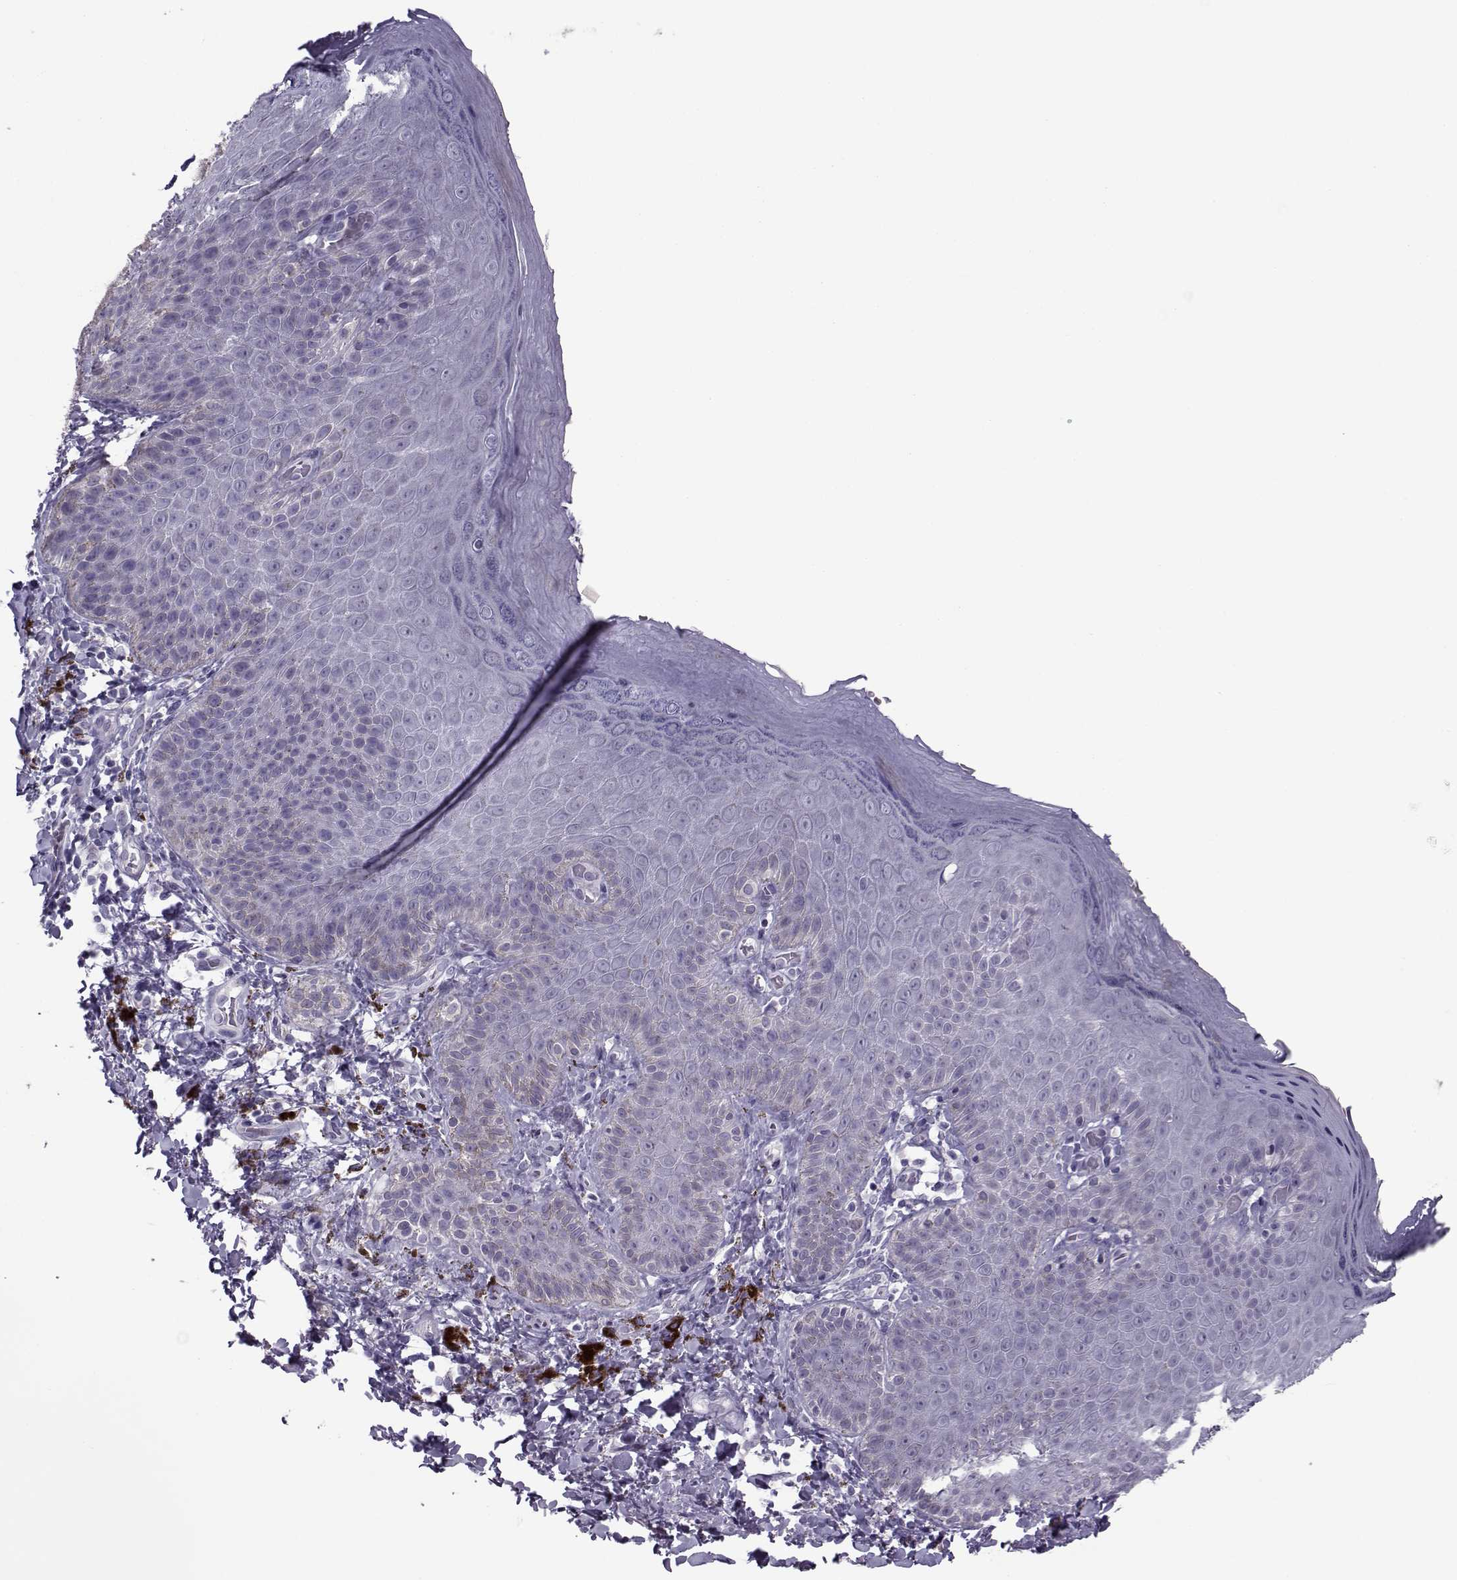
{"staining": {"intensity": "negative", "quantity": "none", "location": "none"}, "tissue": "skin", "cell_type": "Epidermal cells", "image_type": "normal", "snomed": [{"axis": "morphology", "description": "Normal tissue, NOS"}, {"axis": "topography", "description": "Anal"}], "caption": "Epidermal cells show no significant protein expression in normal skin. (Brightfield microscopy of DAB (3,3'-diaminobenzidine) IHC at high magnification).", "gene": "ASRGL1", "patient": {"sex": "male", "age": 53}}